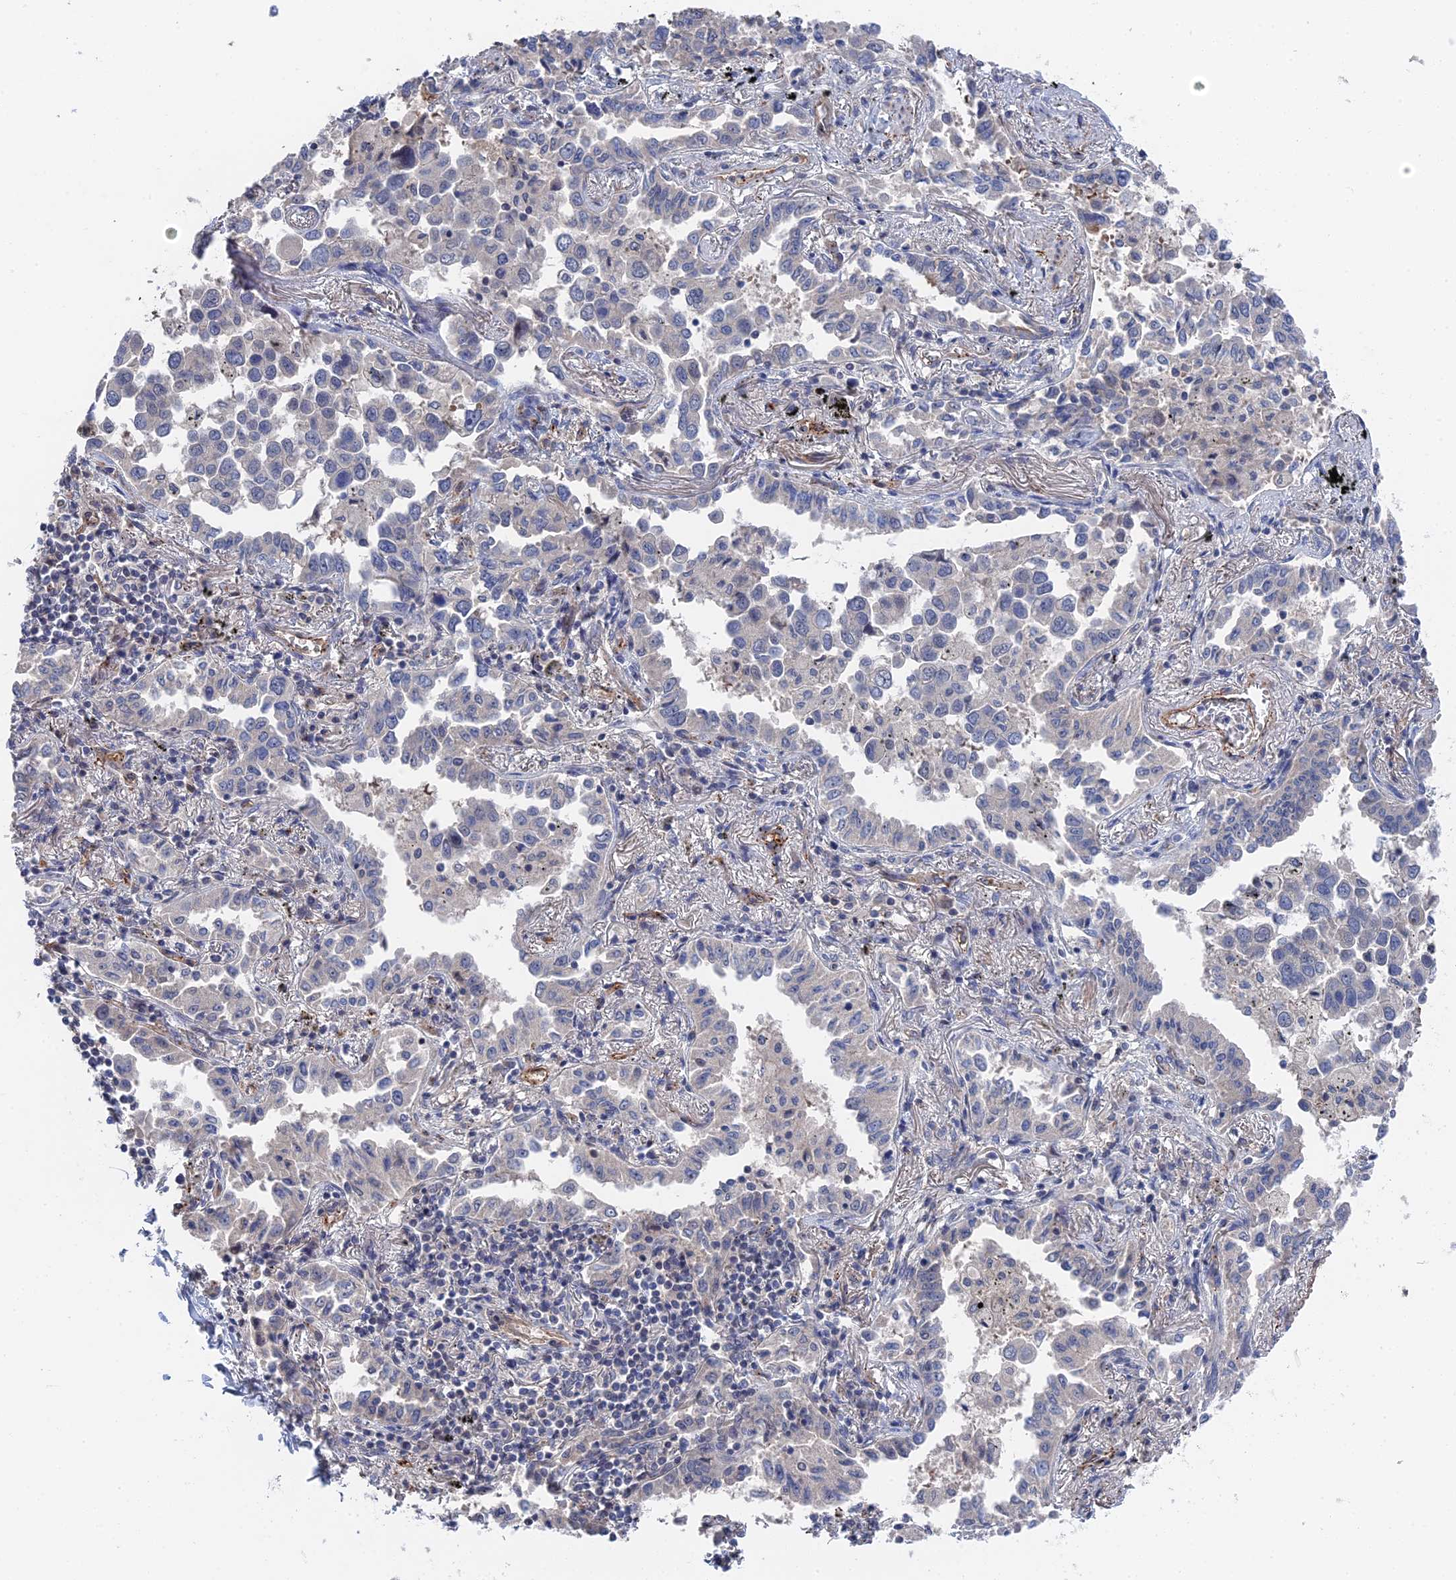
{"staining": {"intensity": "negative", "quantity": "none", "location": "none"}, "tissue": "lung cancer", "cell_type": "Tumor cells", "image_type": "cancer", "snomed": [{"axis": "morphology", "description": "Adenocarcinoma, NOS"}, {"axis": "topography", "description": "Lung"}], "caption": "This is an immunohistochemistry photomicrograph of lung cancer. There is no expression in tumor cells.", "gene": "MTHFSD", "patient": {"sex": "male", "age": 67}}